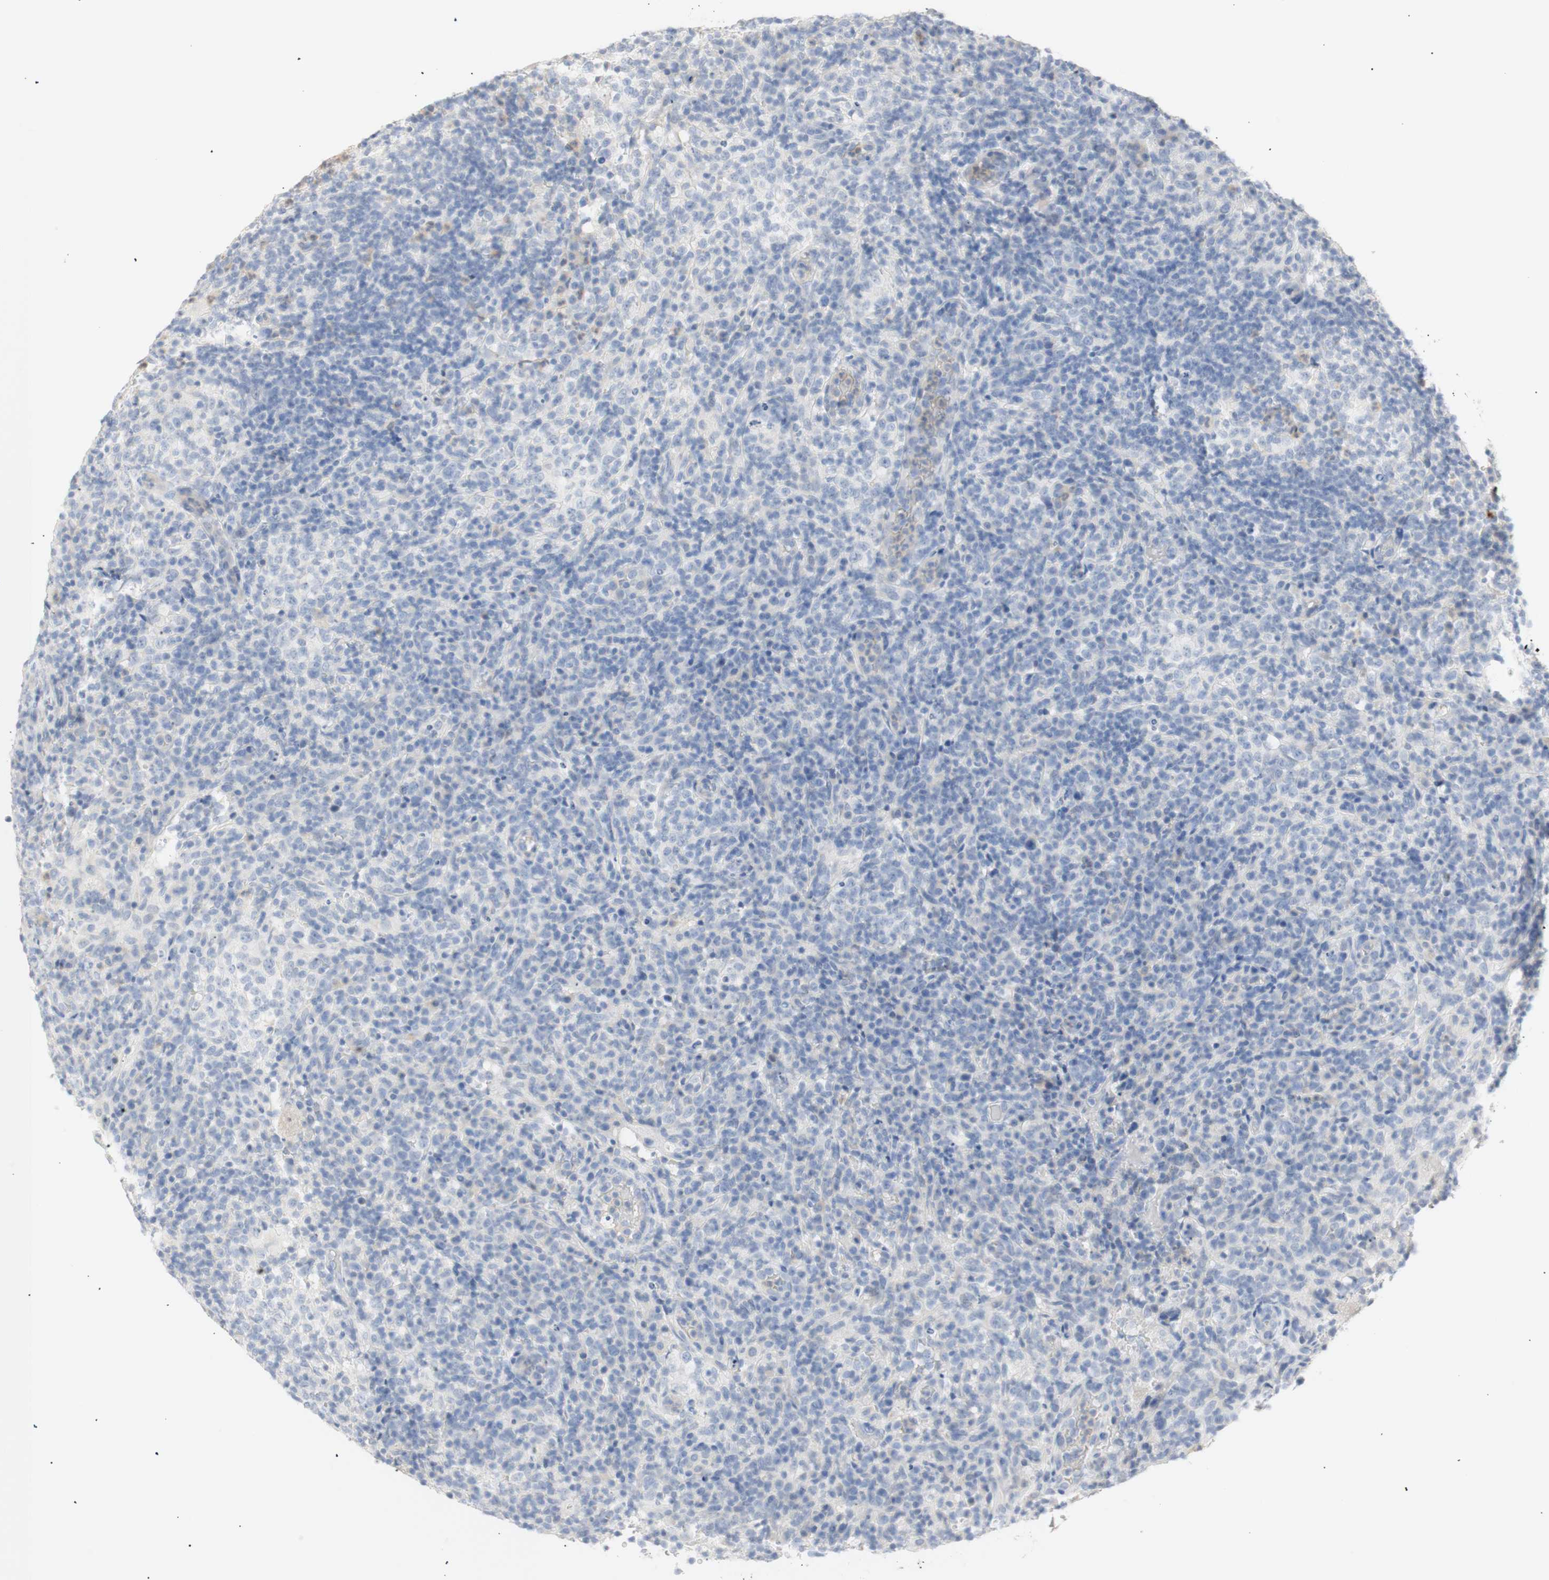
{"staining": {"intensity": "negative", "quantity": "none", "location": "none"}, "tissue": "lymphoma", "cell_type": "Tumor cells", "image_type": "cancer", "snomed": [{"axis": "morphology", "description": "Malignant lymphoma, non-Hodgkin's type, High grade"}, {"axis": "topography", "description": "Lymph node"}], "caption": "Immunohistochemical staining of malignant lymphoma, non-Hodgkin's type (high-grade) shows no significant expression in tumor cells.", "gene": "B4GALNT3", "patient": {"sex": "female", "age": 76}}